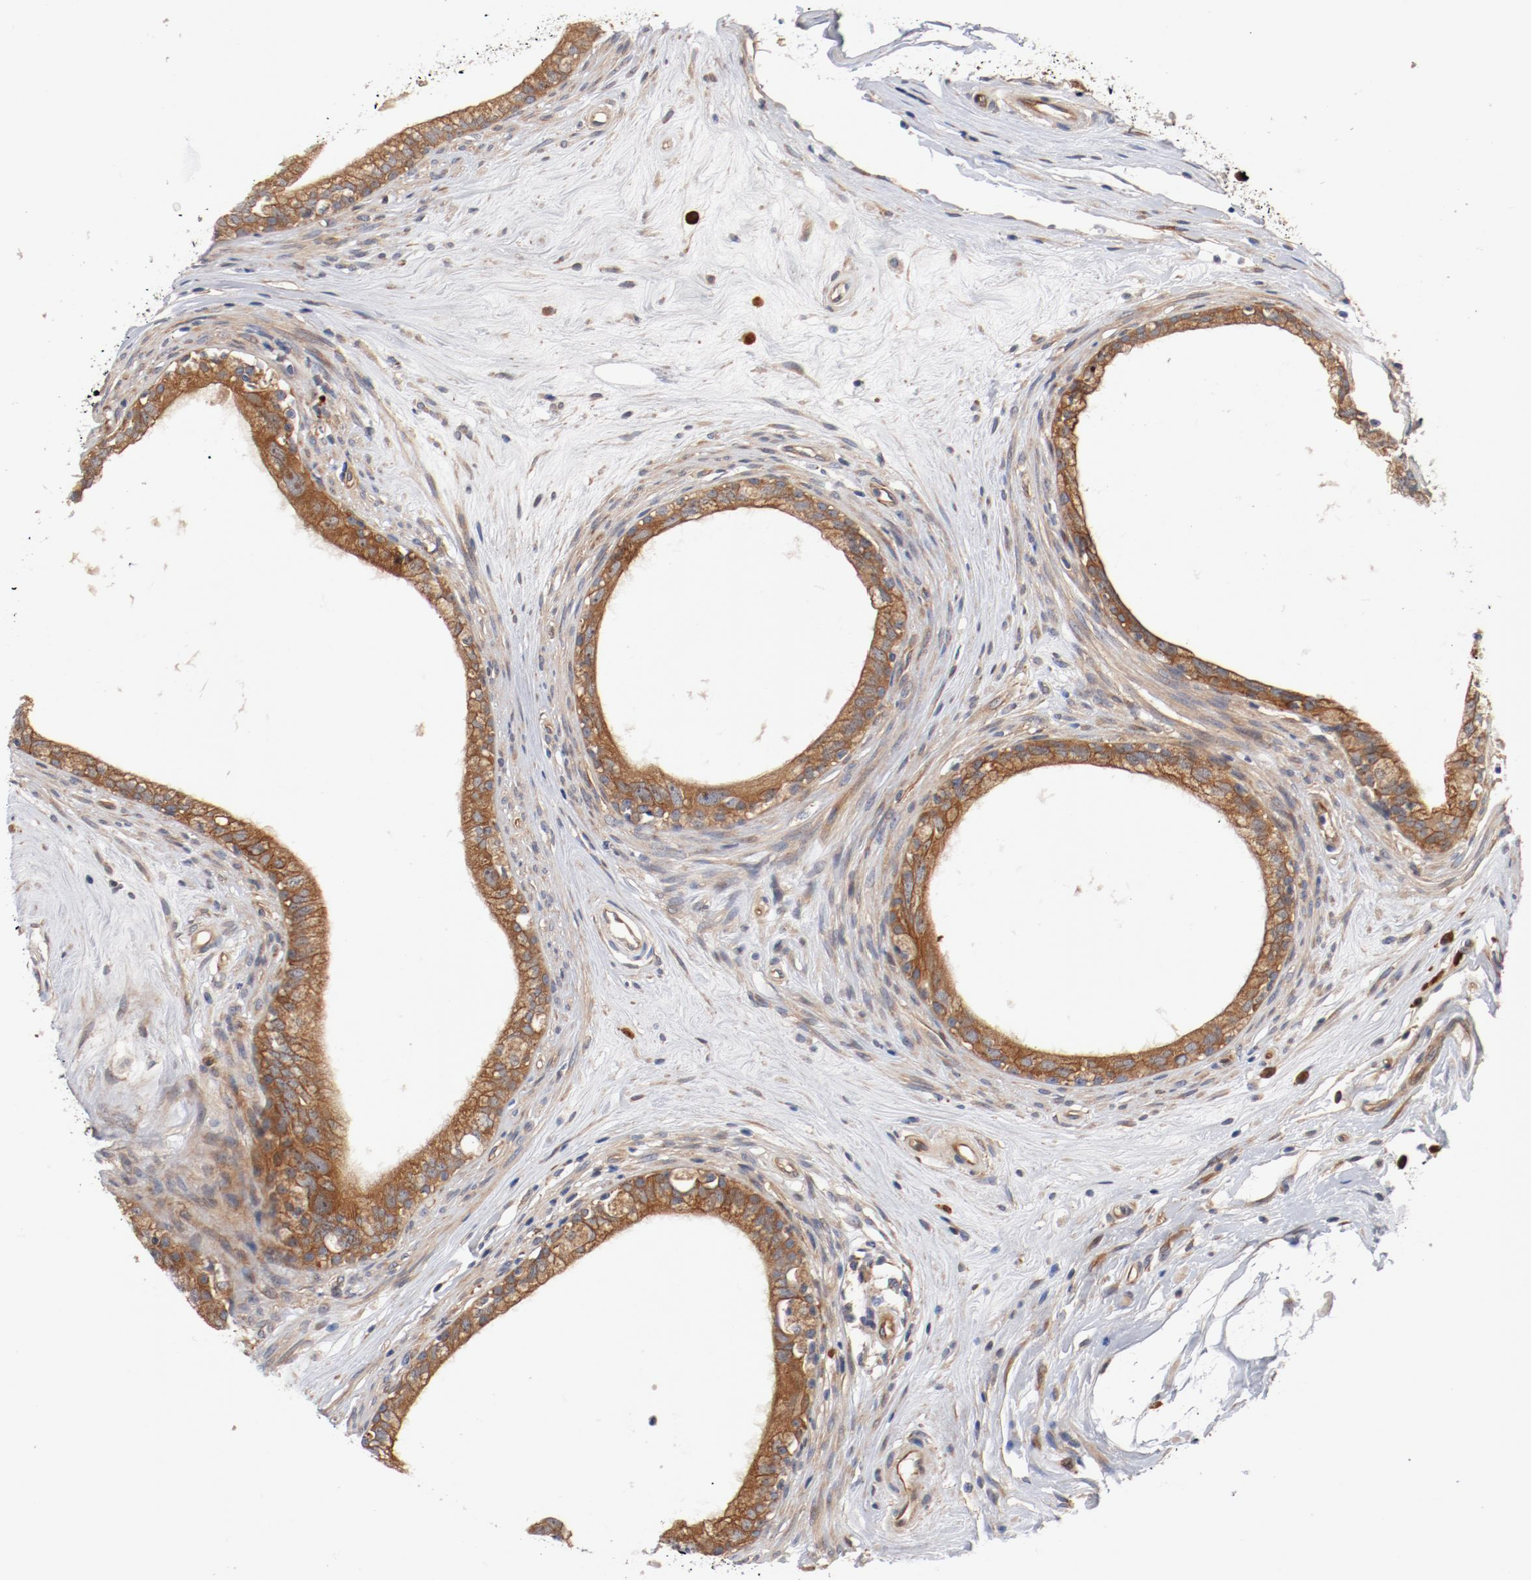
{"staining": {"intensity": "moderate", "quantity": ">75%", "location": "cytoplasmic/membranous"}, "tissue": "epididymis", "cell_type": "Glandular cells", "image_type": "normal", "snomed": [{"axis": "morphology", "description": "Normal tissue, NOS"}, {"axis": "morphology", "description": "Inflammation, NOS"}, {"axis": "topography", "description": "Epididymis"}], "caption": "Epididymis stained with a brown dye reveals moderate cytoplasmic/membranous positive staining in approximately >75% of glandular cells.", "gene": "PITPNM2", "patient": {"sex": "male", "age": 84}}